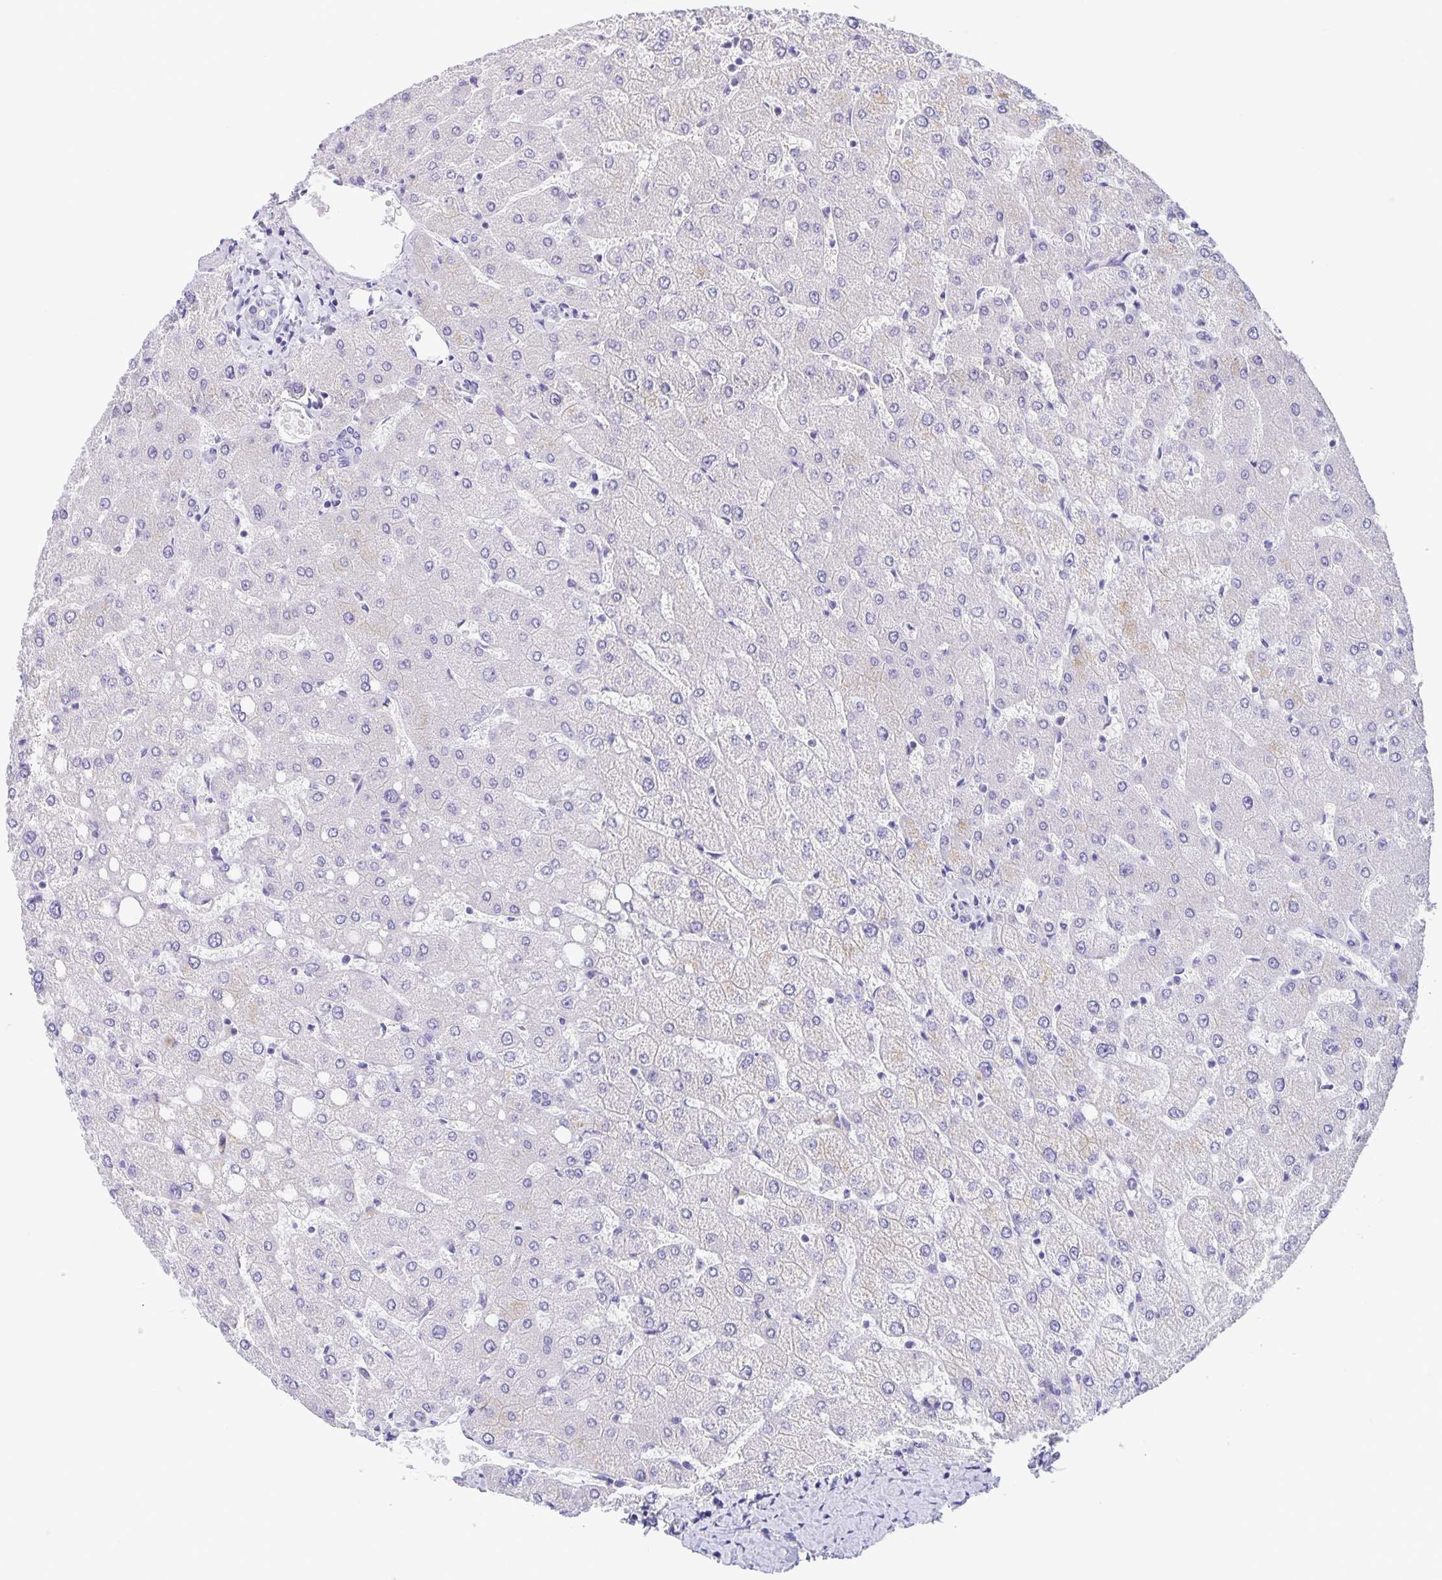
{"staining": {"intensity": "negative", "quantity": "none", "location": "none"}, "tissue": "liver", "cell_type": "Cholangiocytes", "image_type": "normal", "snomed": [{"axis": "morphology", "description": "Normal tissue, NOS"}, {"axis": "topography", "description": "Liver"}], "caption": "IHC of normal human liver displays no positivity in cholangiocytes.", "gene": "ERMN", "patient": {"sex": "female", "age": 54}}